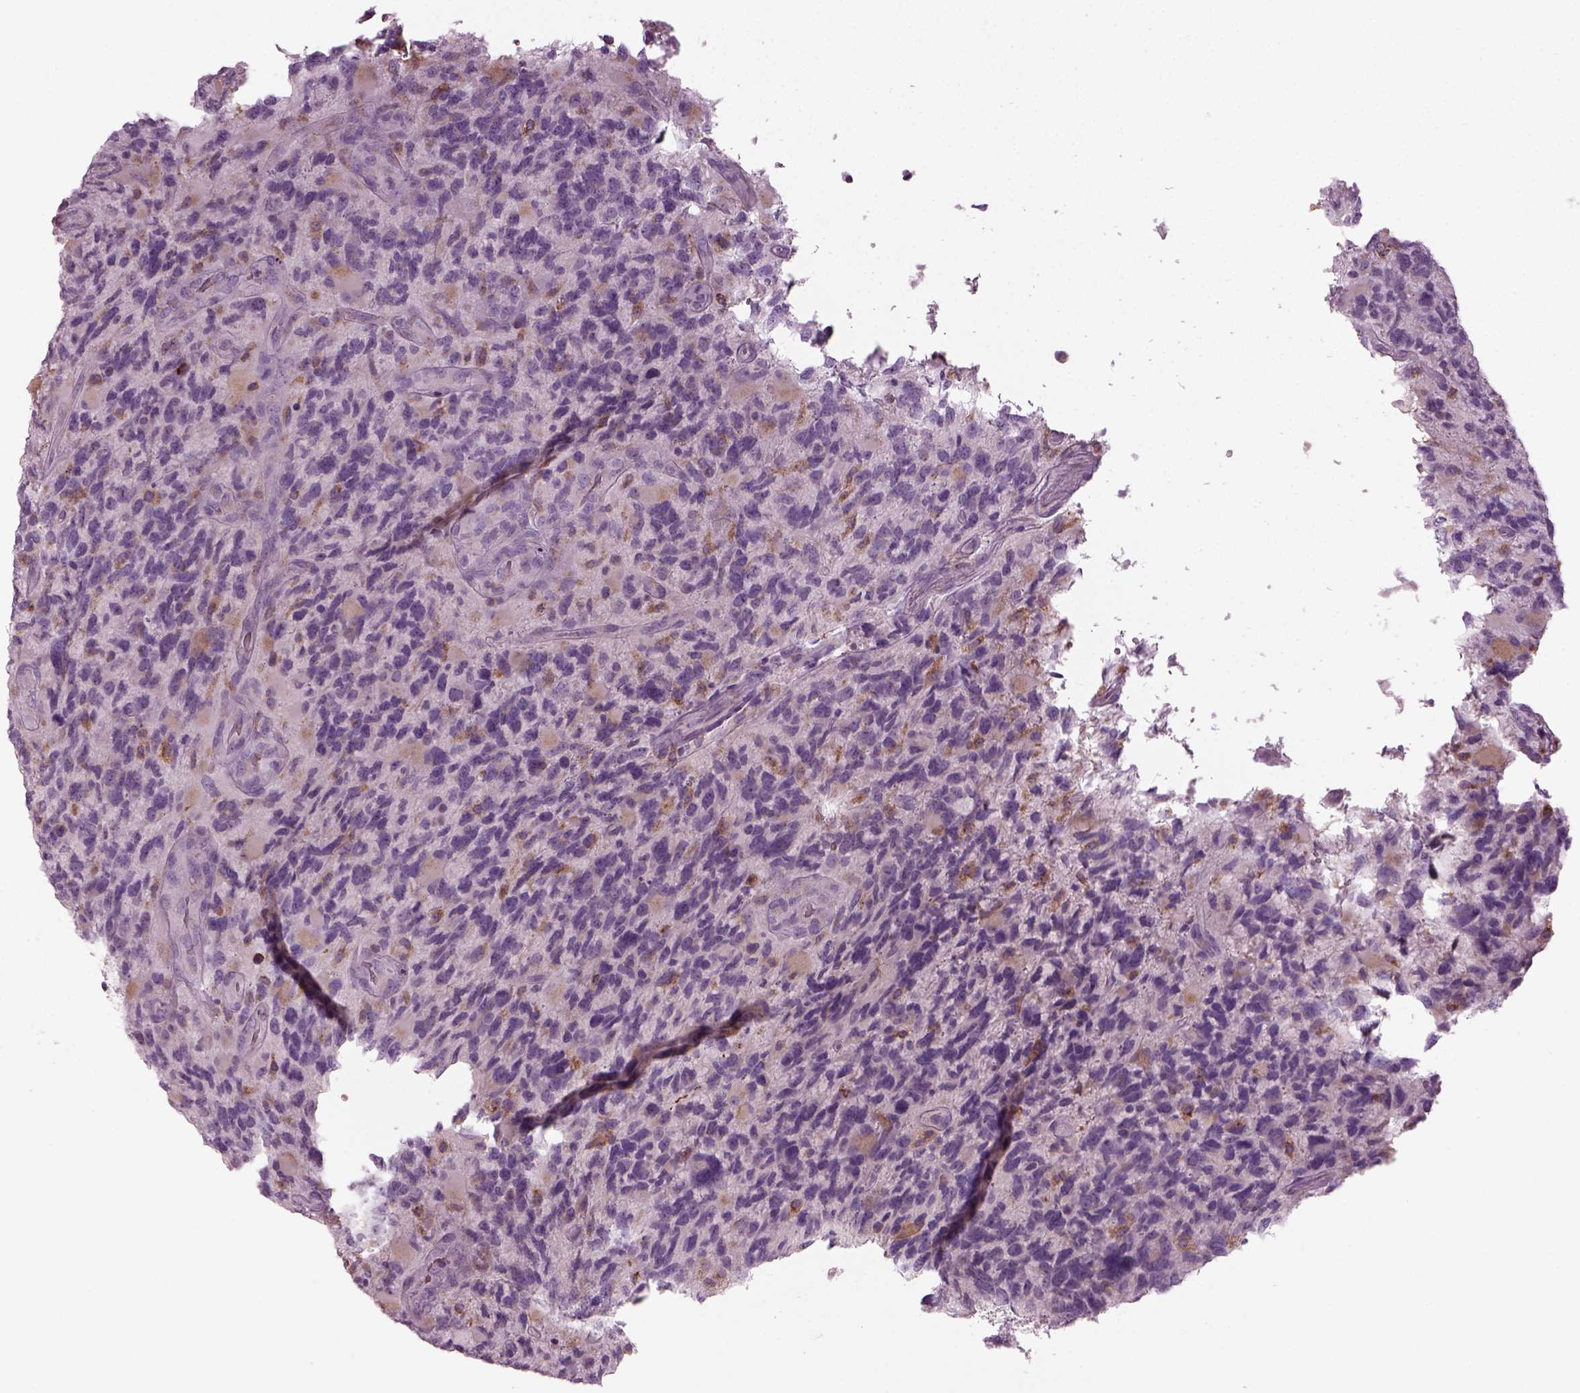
{"staining": {"intensity": "moderate", "quantity": "<25%", "location": "cytoplasmic/membranous"}, "tissue": "glioma", "cell_type": "Tumor cells", "image_type": "cancer", "snomed": [{"axis": "morphology", "description": "Glioma, malignant, High grade"}, {"axis": "topography", "description": "Brain"}], "caption": "DAB immunohistochemical staining of malignant high-grade glioma exhibits moderate cytoplasmic/membranous protein positivity in about <25% of tumor cells.", "gene": "TMEM231", "patient": {"sex": "female", "age": 71}}